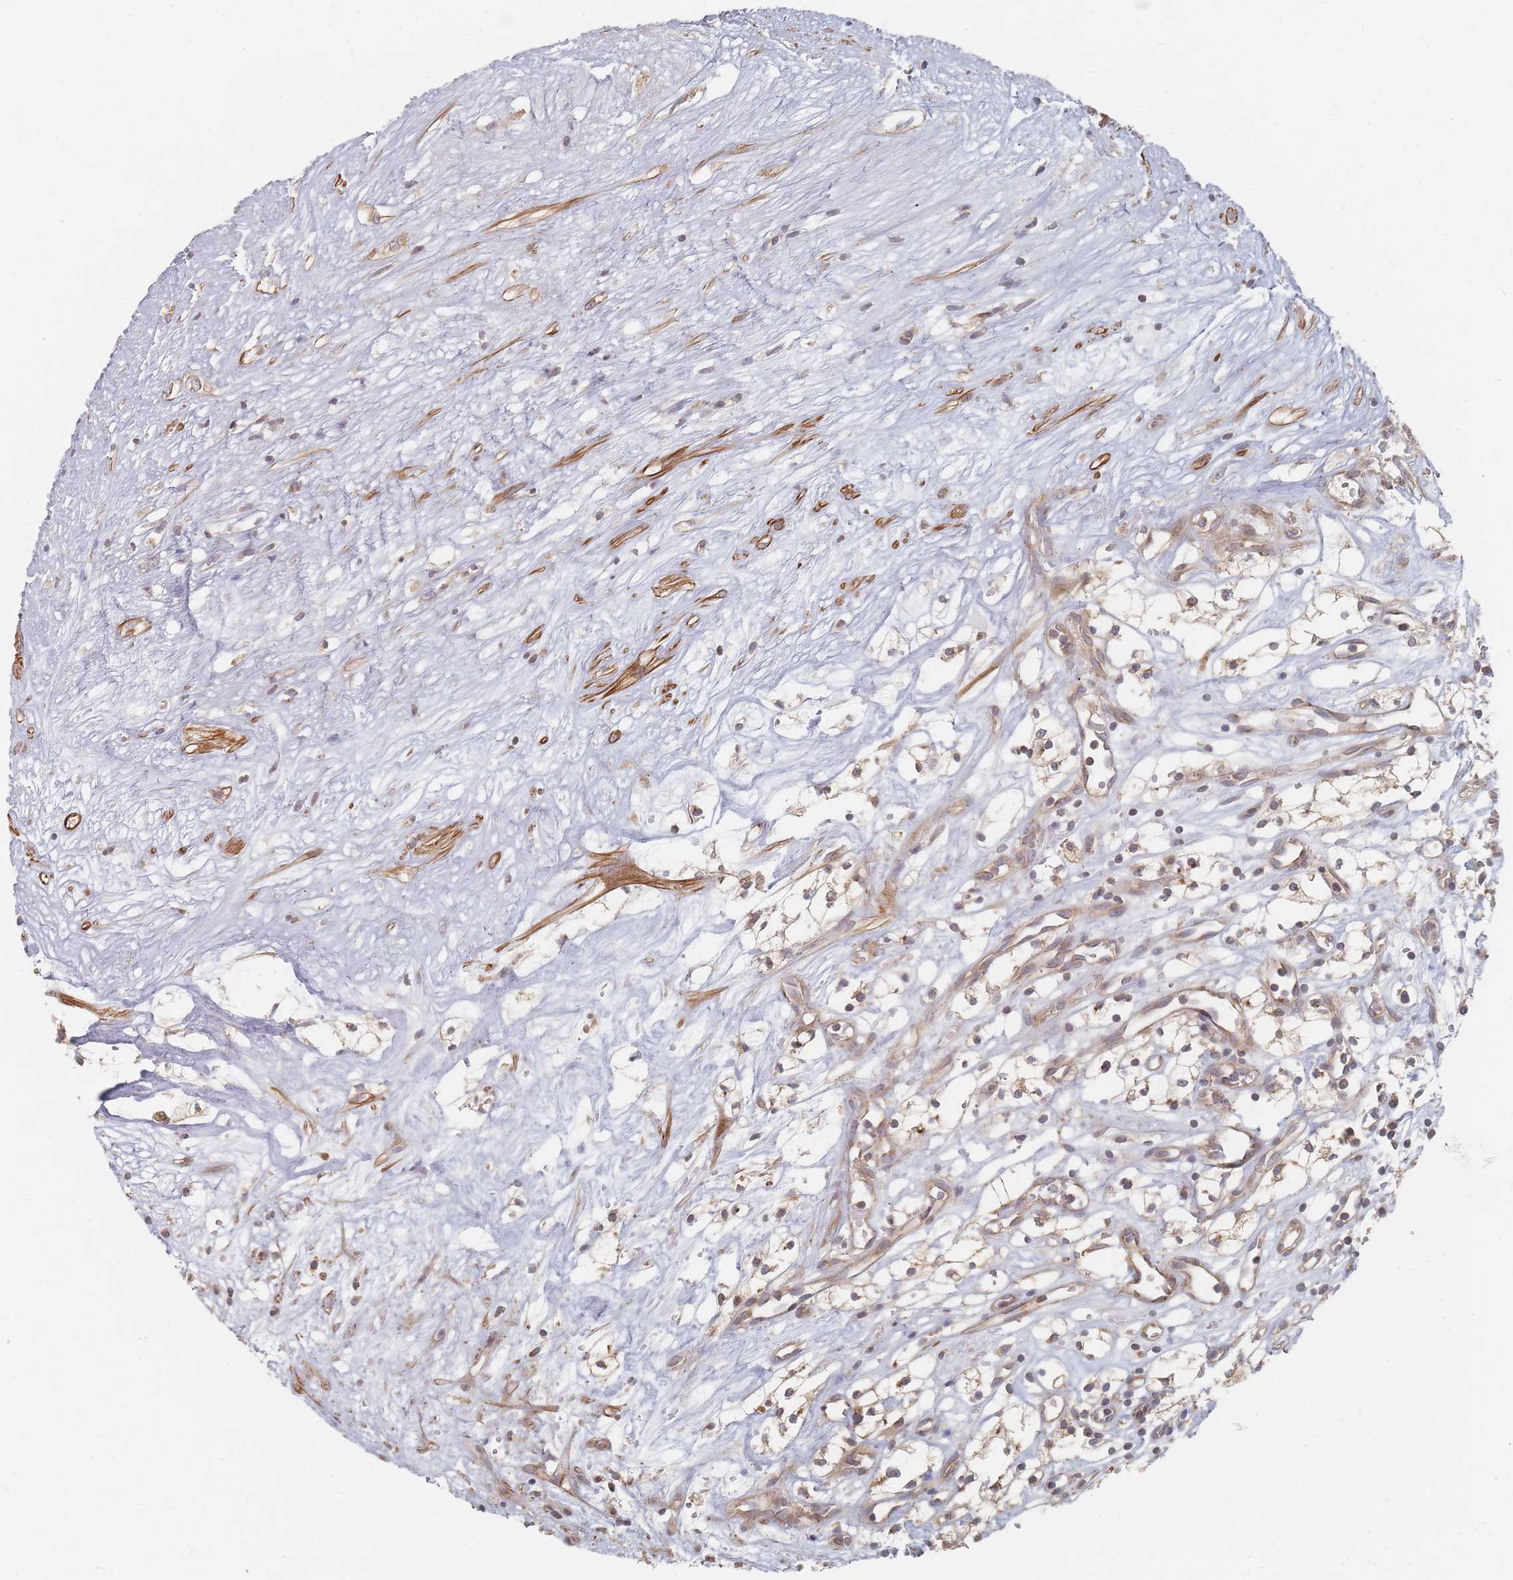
{"staining": {"intensity": "weak", "quantity": ">75%", "location": "cytoplasmic/membranous"}, "tissue": "renal cancer", "cell_type": "Tumor cells", "image_type": "cancer", "snomed": [{"axis": "morphology", "description": "Adenocarcinoma, NOS"}, {"axis": "topography", "description": "Kidney"}], "caption": "Adenocarcinoma (renal) tissue displays weak cytoplasmic/membranous expression in about >75% of tumor cells, visualized by immunohistochemistry.", "gene": "GLE1", "patient": {"sex": "male", "age": 59}}